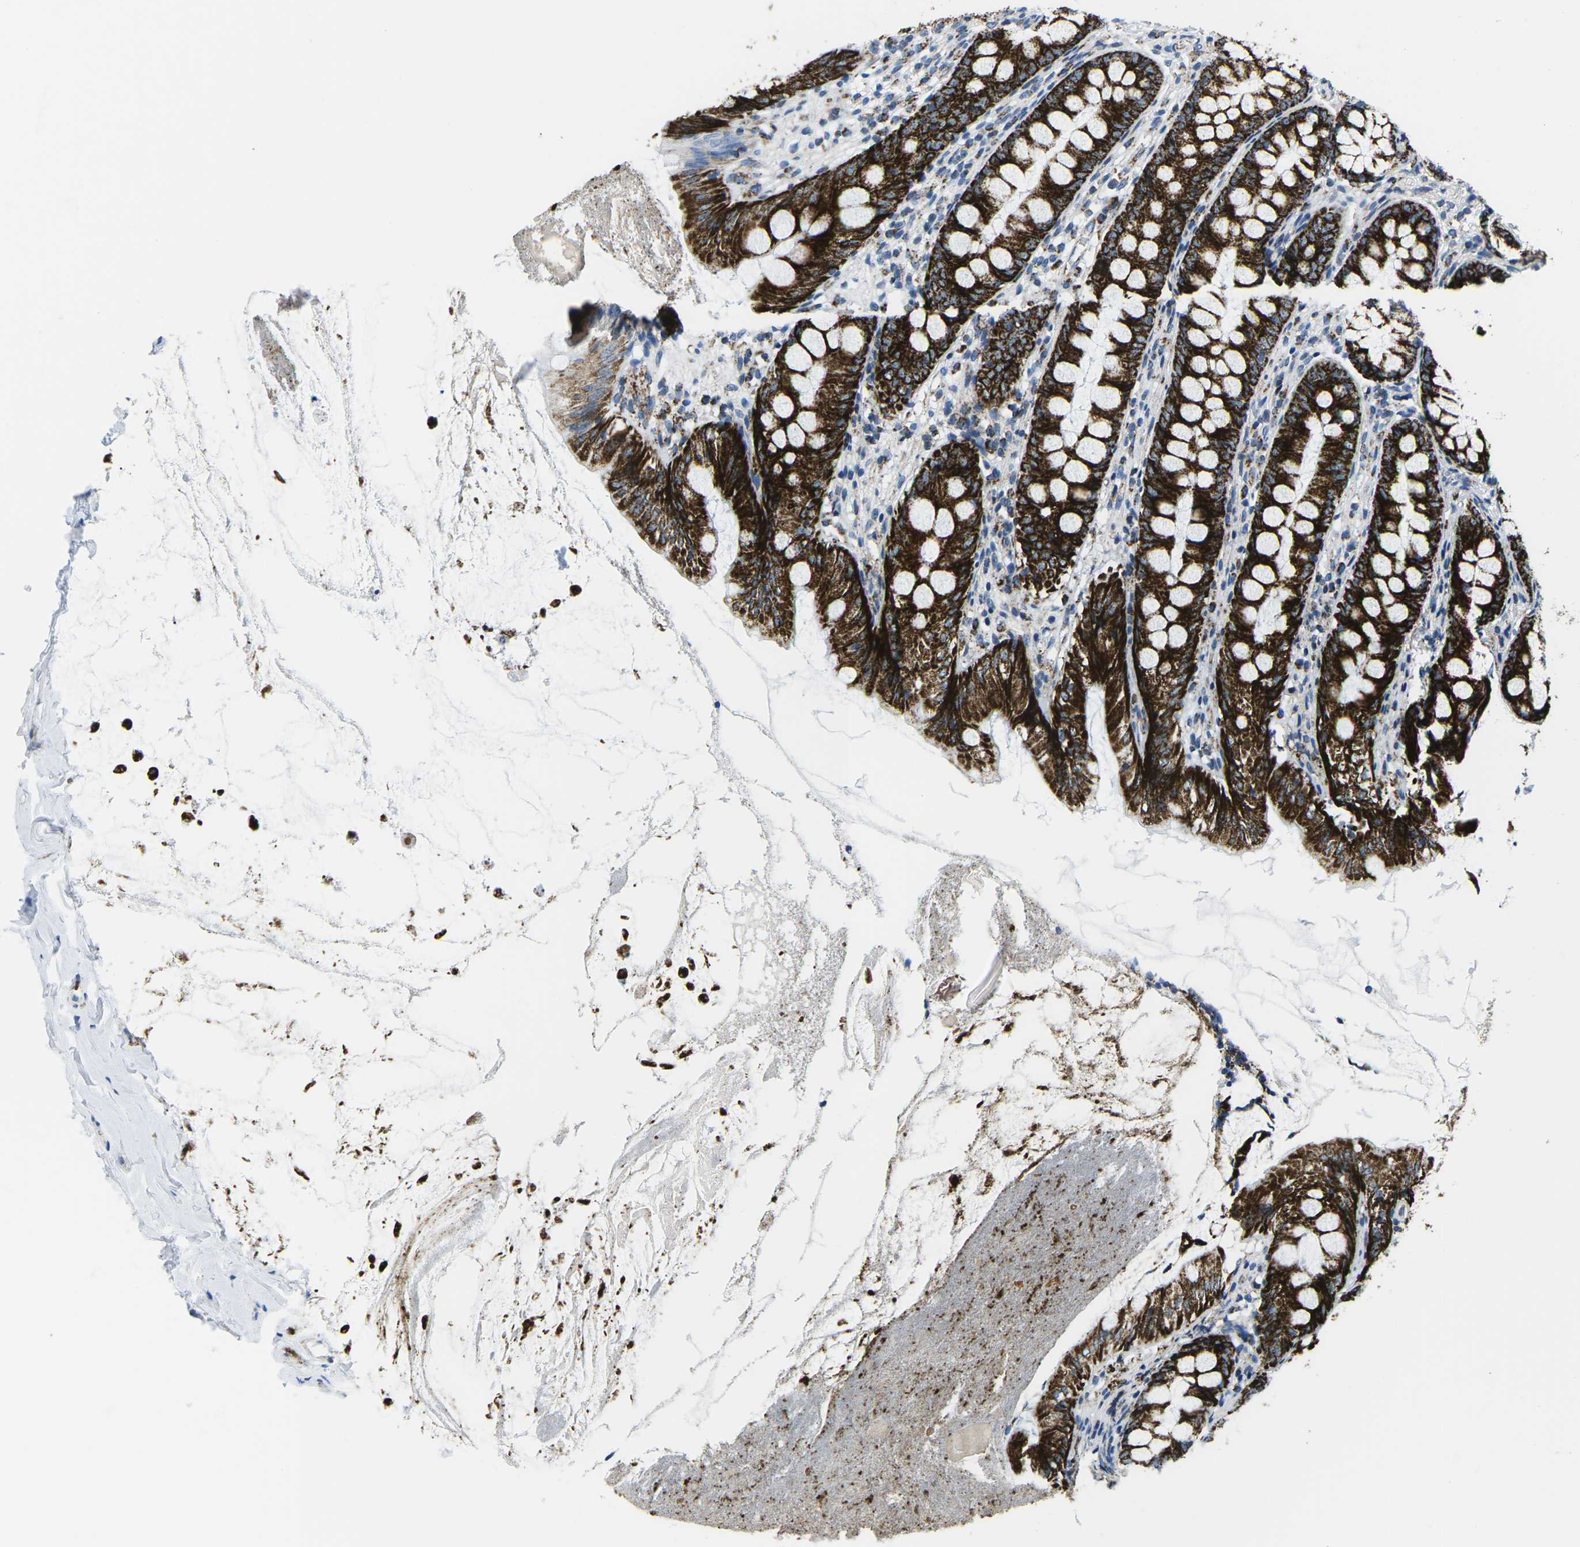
{"staining": {"intensity": "strong", "quantity": ">75%", "location": "cytoplasmic/membranous"}, "tissue": "appendix", "cell_type": "Glandular cells", "image_type": "normal", "snomed": [{"axis": "morphology", "description": "Normal tissue, NOS"}, {"axis": "topography", "description": "Appendix"}], "caption": "Immunohistochemistry (IHC) staining of normal appendix, which shows high levels of strong cytoplasmic/membranous staining in about >75% of glandular cells indicating strong cytoplasmic/membranous protein positivity. The staining was performed using DAB (3,3'-diaminobenzidine) (brown) for protein detection and nuclei were counterstained in hematoxylin (blue).", "gene": "COX6C", "patient": {"sex": "female", "age": 77}}